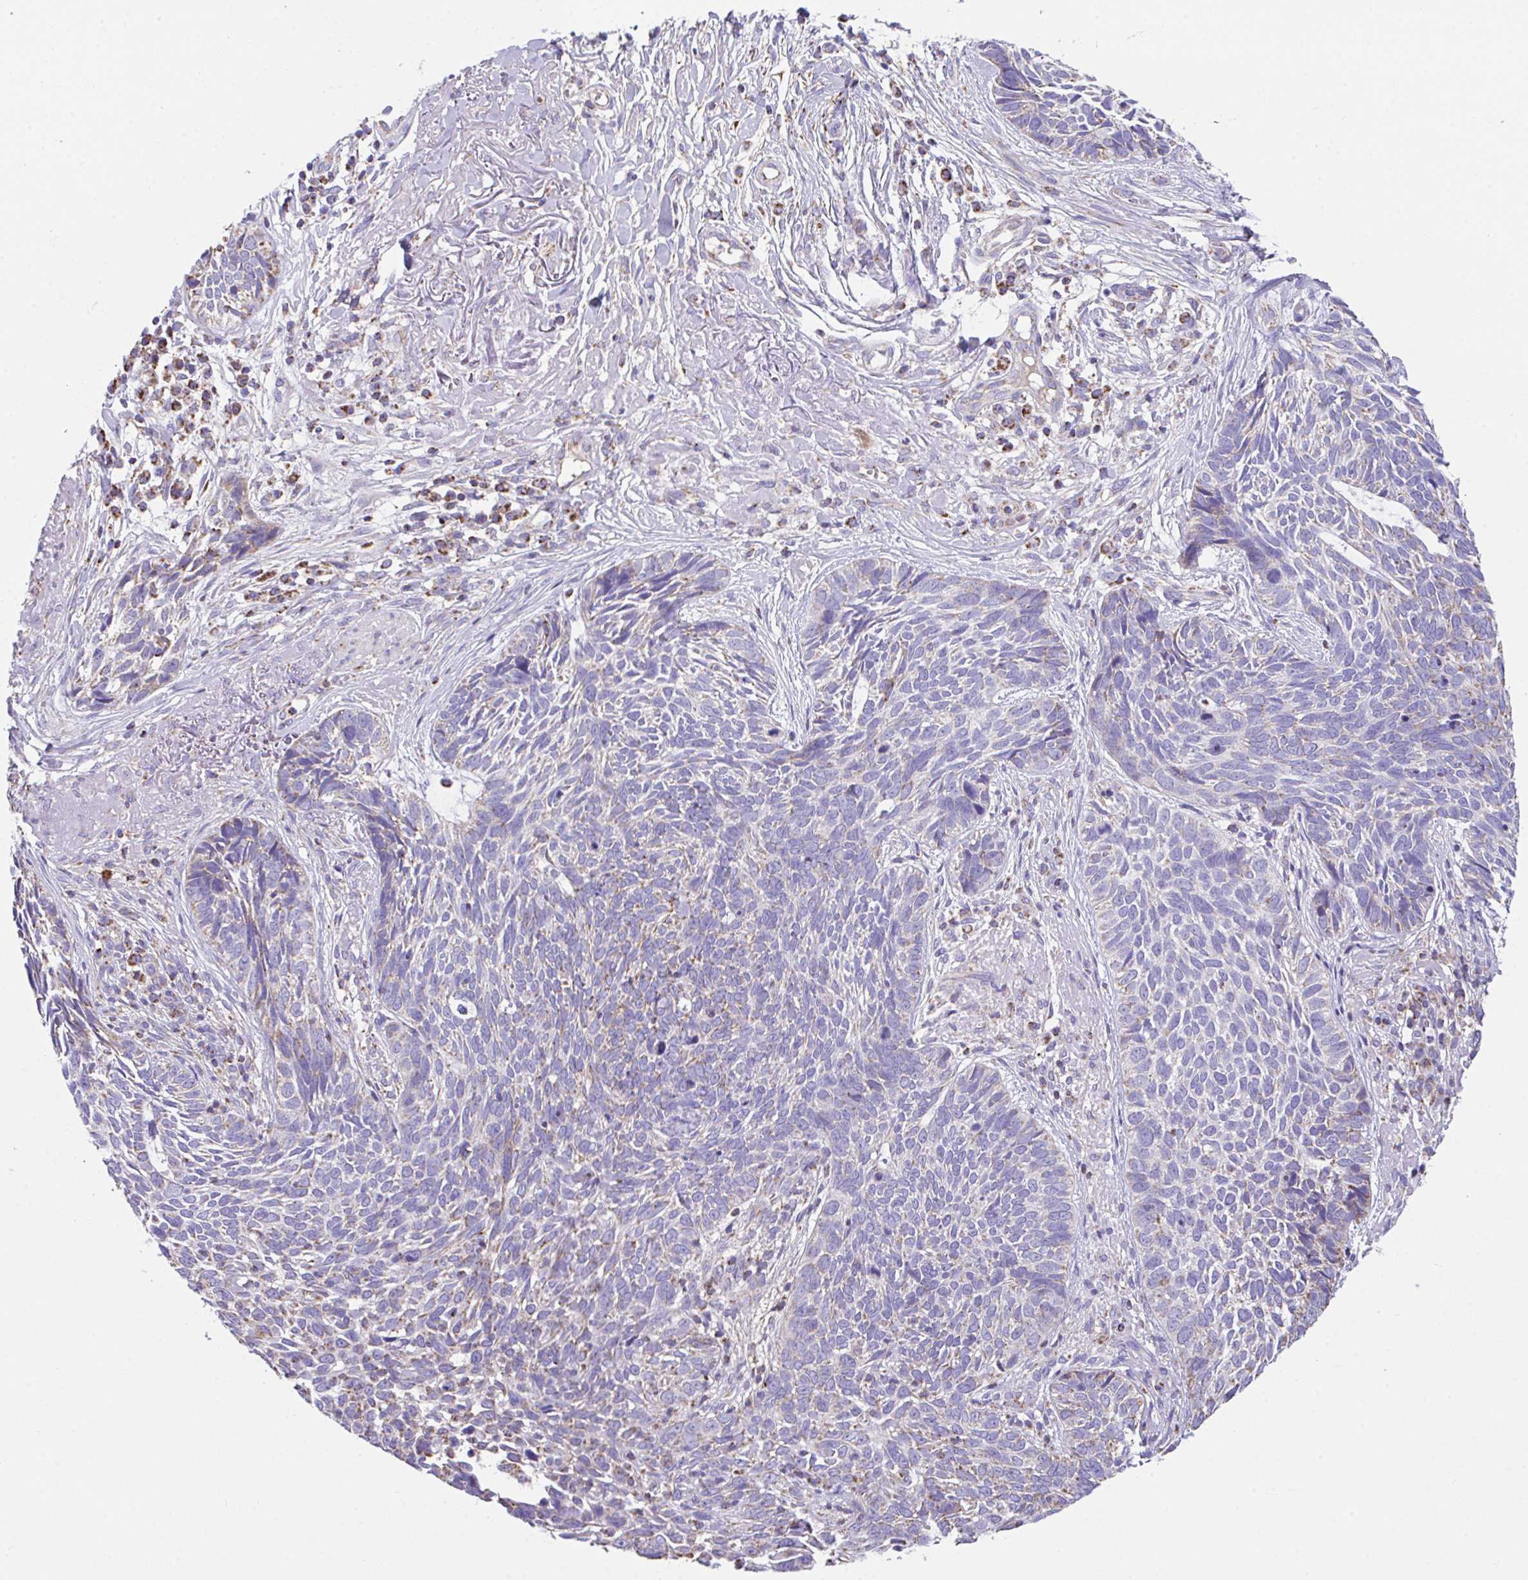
{"staining": {"intensity": "weak", "quantity": "<25%", "location": "cytoplasmic/membranous"}, "tissue": "skin cancer", "cell_type": "Tumor cells", "image_type": "cancer", "snomed": [{"axis": "morphology", "description": "Basal cell carcinoma"}, {"axis": "topography", "description": "Skin"}, {"axis": "topography", "description": "Skin of face"}], "caption": "Tumor cells are negative for brown protein staining in skin cancer.", "gene": "PCMTD2", "patient": {"sex": "female", "age": 95}}